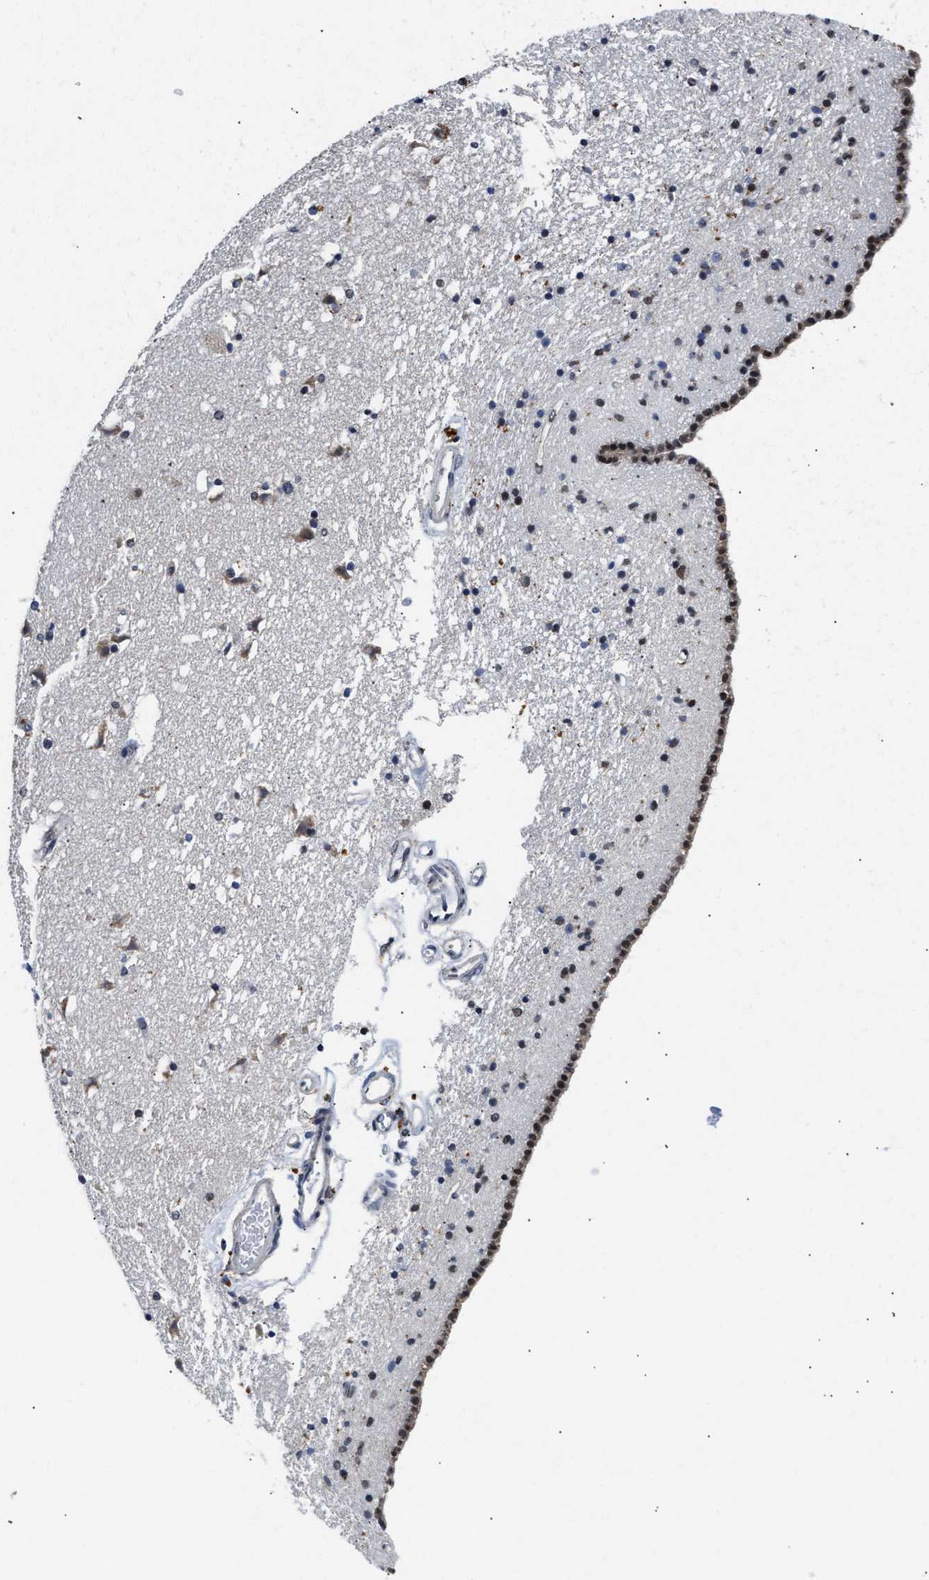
{"staining": {"intensity": "moderate", "quantity": "<25%", "location": "cytoplasmic/membranous"}, "tissue": "caudate", "cell_type": "Glial cells", "image_type": "normal", "snomed": [{"axis": "morphology", "description": "Normal tissue, NOS"}, {"axis": "topography", "description": "Lateral ventricle wall"}], "caption": "DAB immunohistochemical staining of normal human caudate exhibits moderate cytoplasmic/membranous protein positivity in about <25% of glial cells. (IHC, brightfield microscopy, high magnification).", "gene": "ACOX1", "patient": {"sex": "male", "age": 45}}